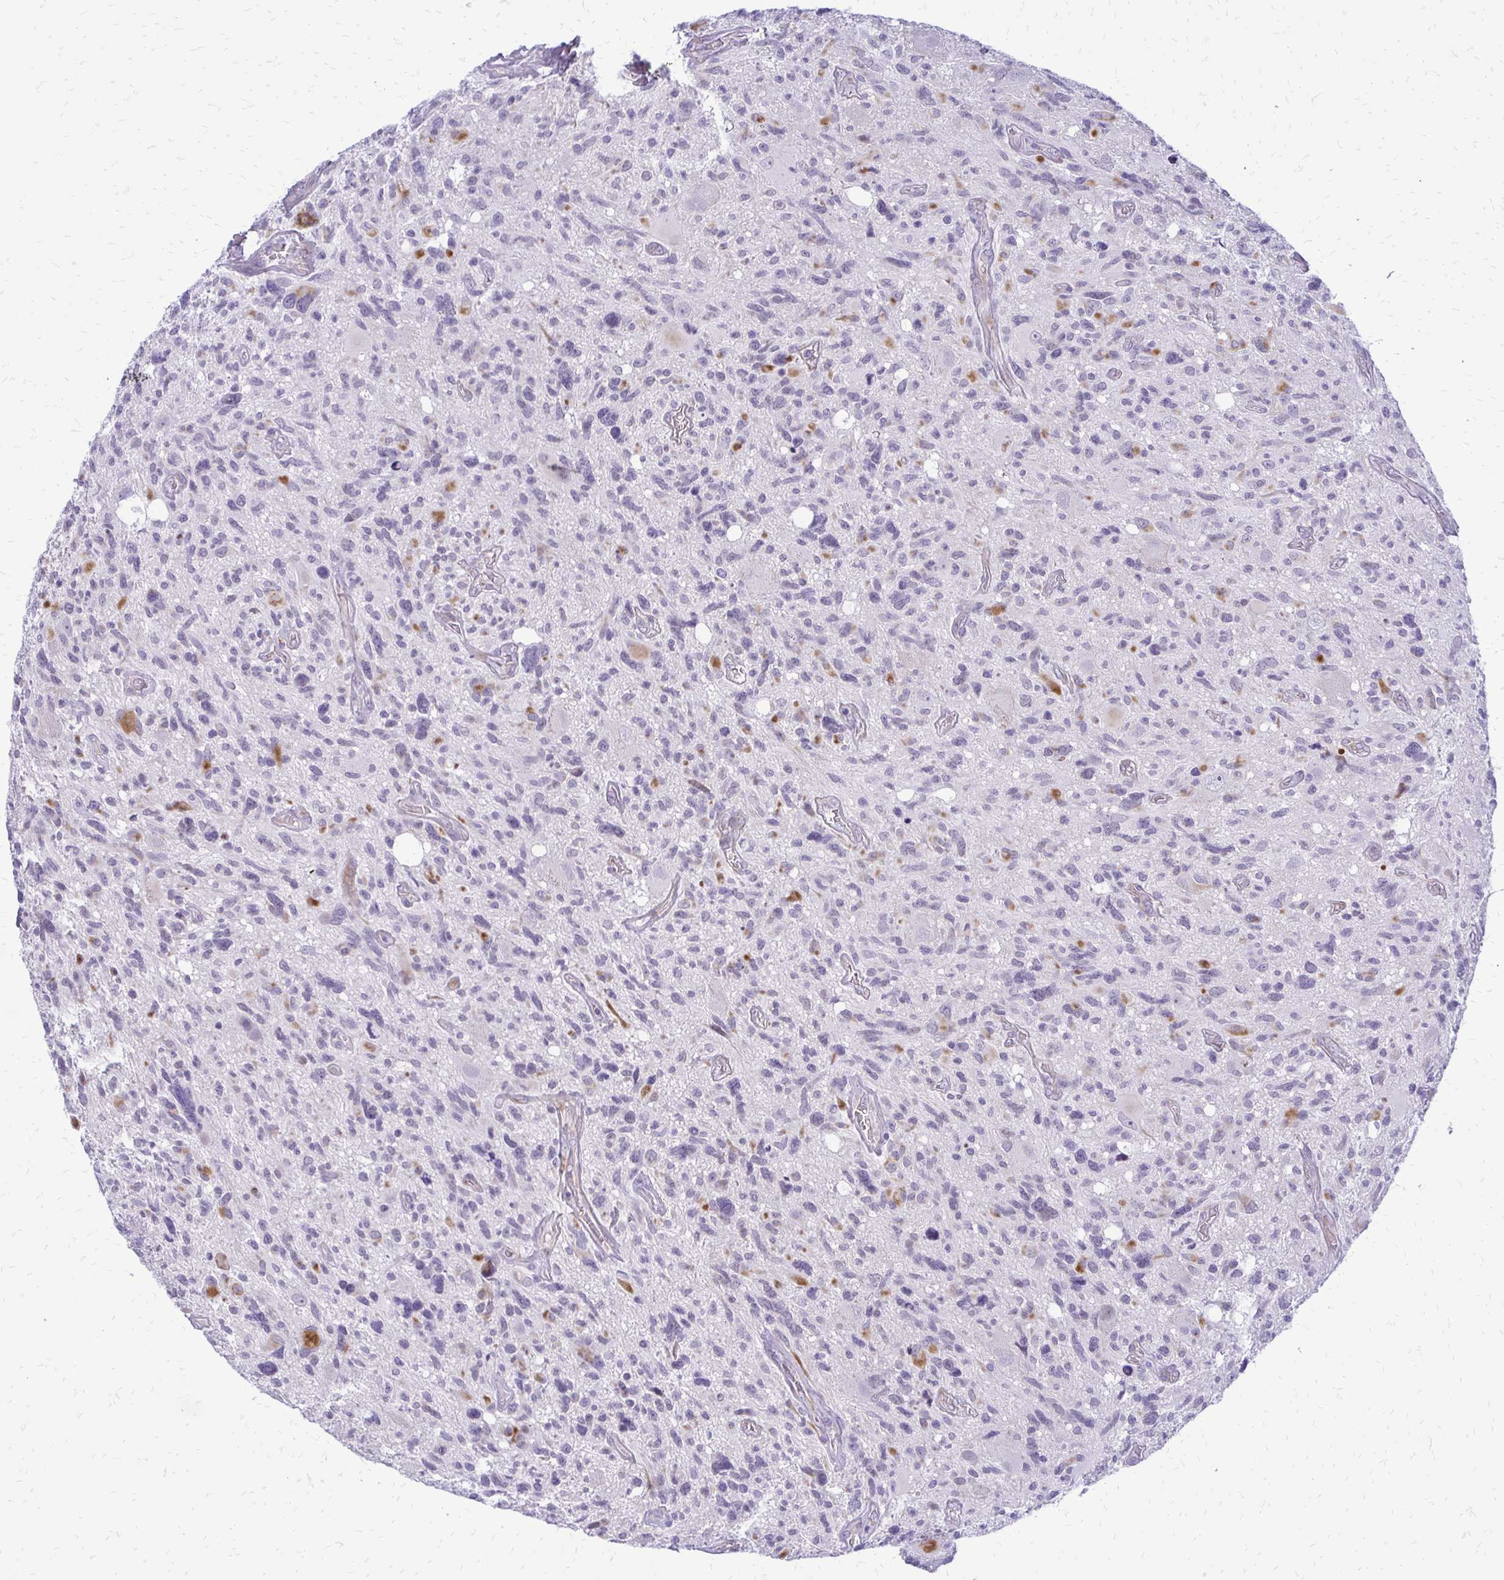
{"staining": {"intensity": "negative", "quantity": "none", "location": "none"}, "tissue": "glioma", "cell_type": "Tumor cells", "image_type": "cancer", "snomed": [{"axis": "morphology", "description": "Glioma, malignant, High grade"}, {"axis": "topography", "description": "Brain"}], "caption": "This is an immunohistochemistry (IHC) micrograph of malignant glioma (high-grade). There is no expression in tumor cells.", "gene": "EPYC", "patient": {"sex": "male", "age": 49}}